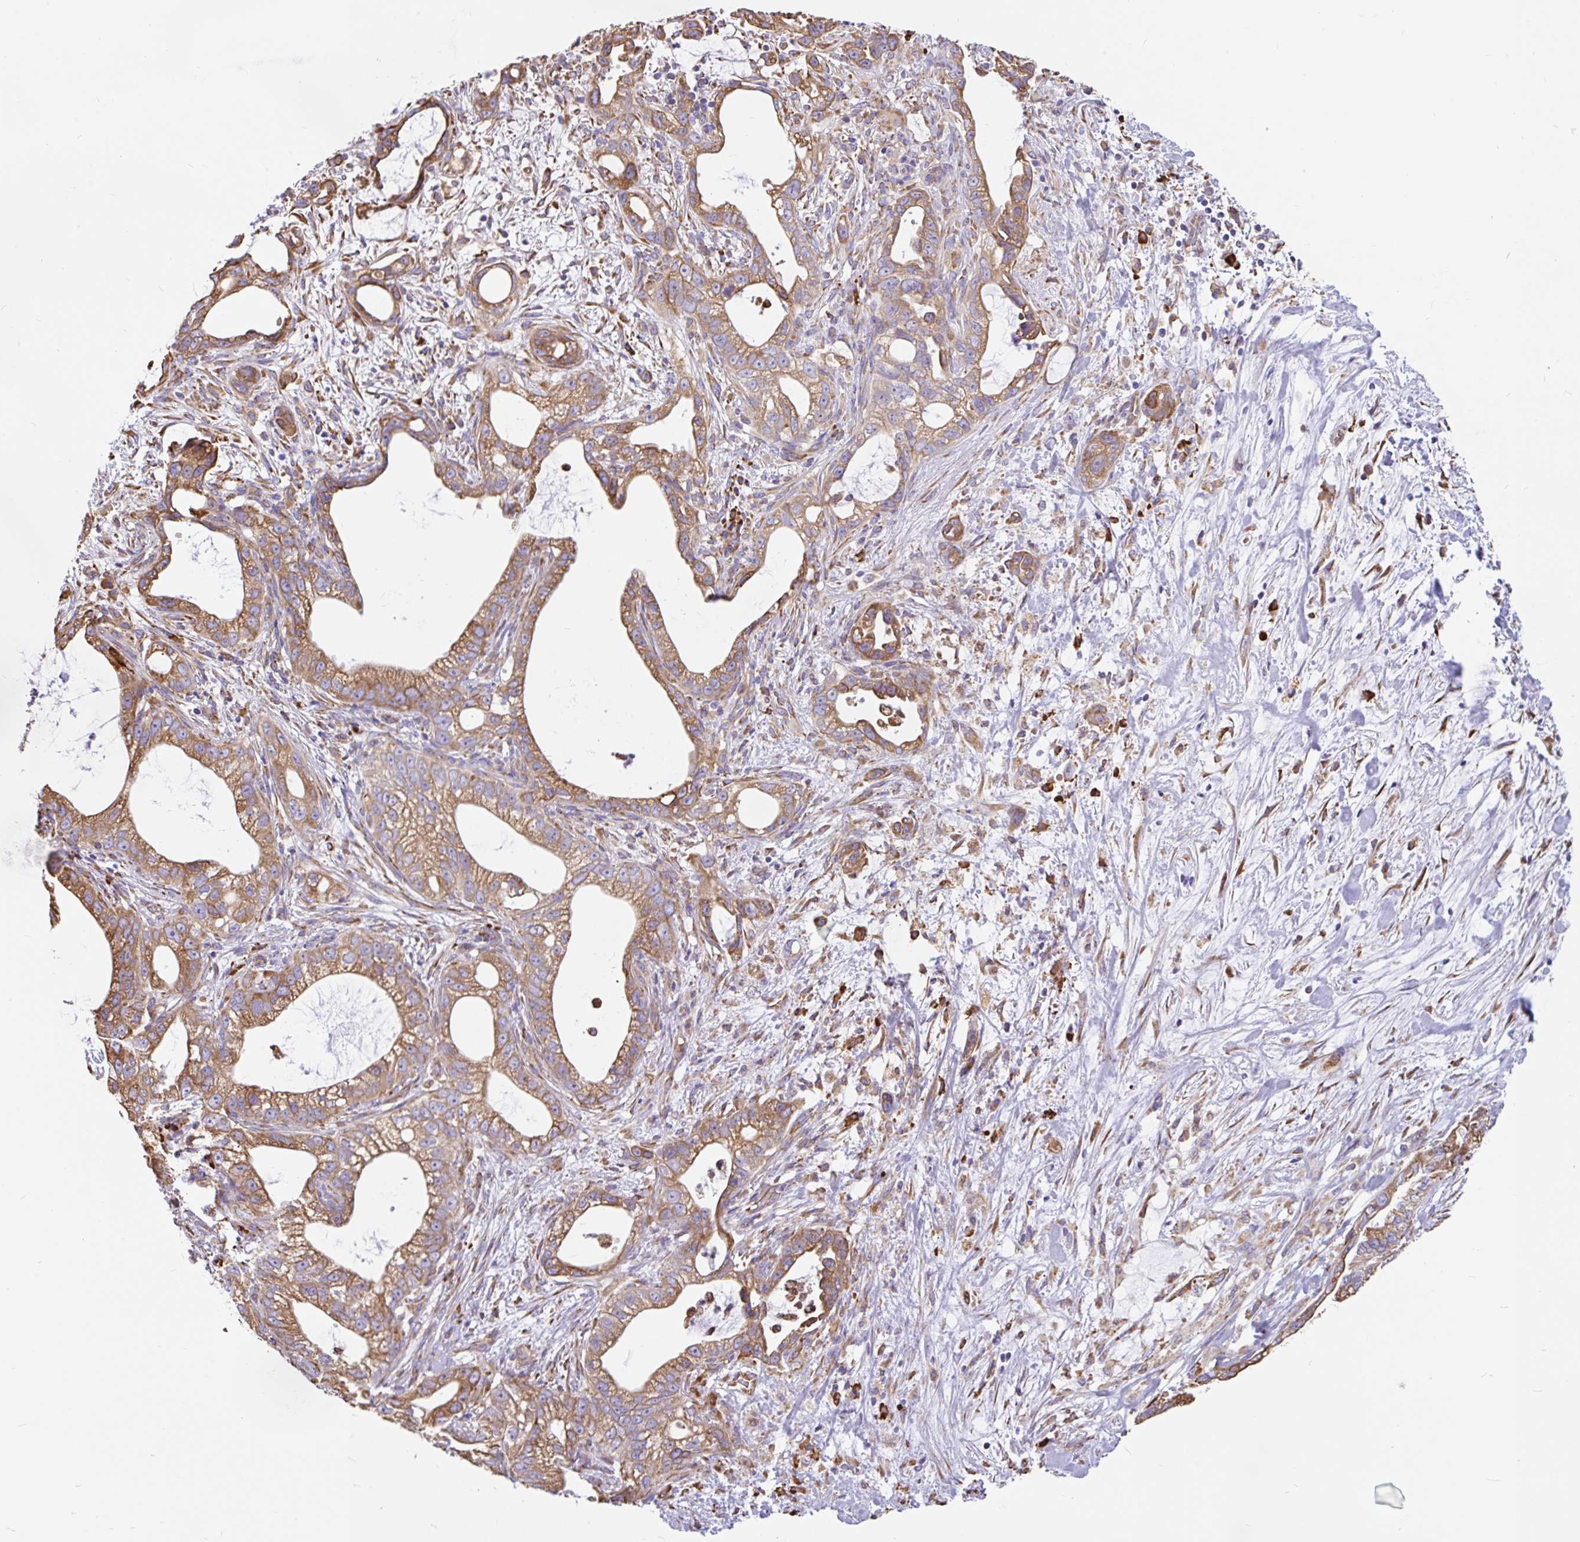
{"staining": {"intensity": "moderate", "quantity": ">75%", "location": "cytoplasmic/membranous"}, "tissue": "pancreatic cancer", "cell_type": "Tumor cells", "image_type": "cancer", "snomed": [{"axis": "morphology", "description": "Adenocarcinoma, NOS"}, {"axis": "topography", "description": "Pancreas"}], "caption": "Protein staining of pancreatic adenocarcinoma tissue displays moderate cytoplasmic/membranous positivity in about >75% of tumor cells.", "gene": "EML5", "patient": {"sex": "male", "age": 70}}